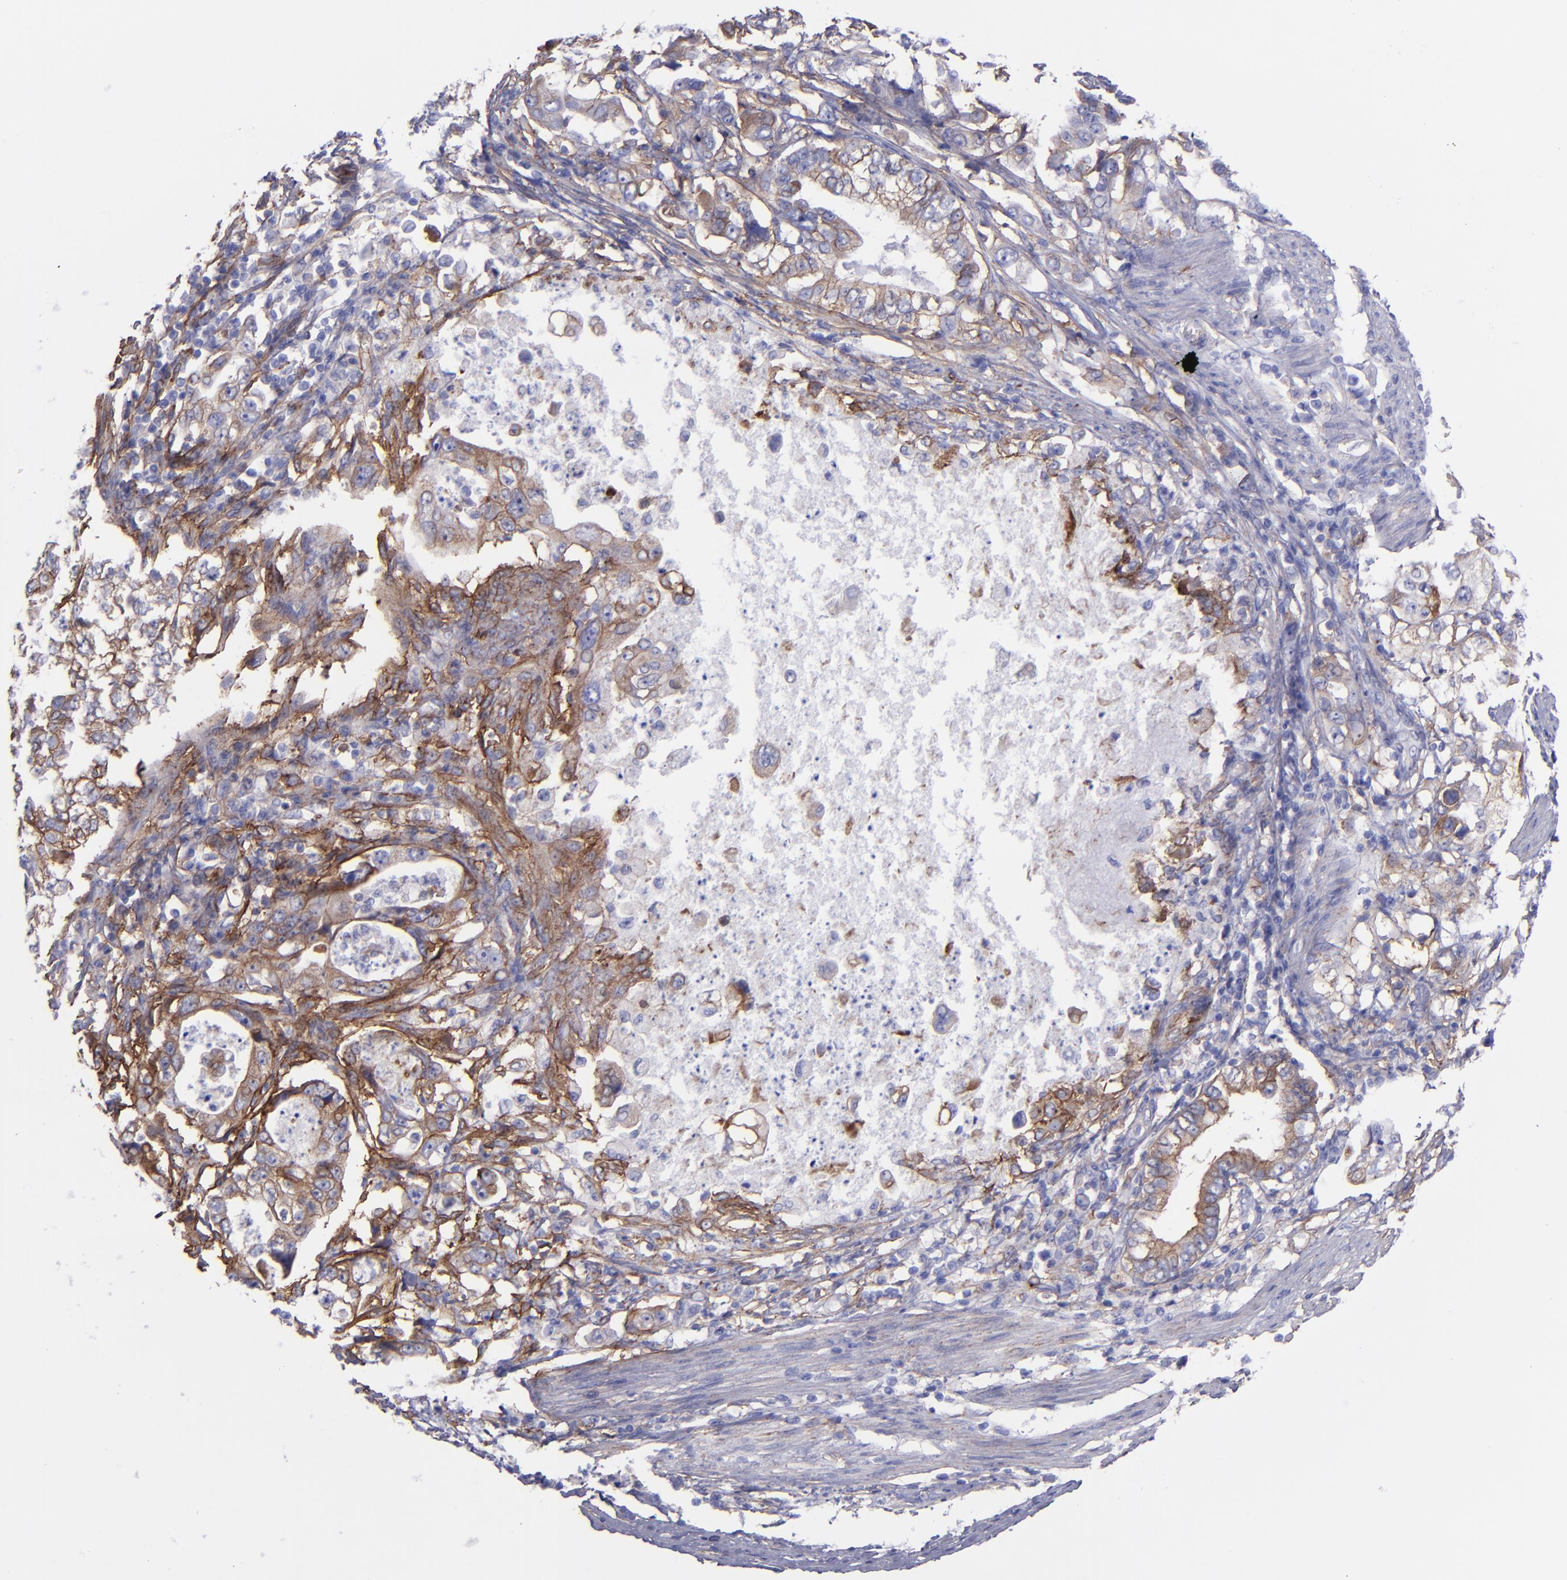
{"staining": {"intensity": "moderate", "quantity": "25%-75%", "location": "cytoplasmic/membranous"}, "tissue": "stomach cancer", "cell_type": "Tumor cells", "image_type": "cancer", "snomed": [{"axis": "morphology", "description": "Adenocarcinoma, NOS"}, {"axis": "topography", "description": "Pancreas"}, {"axis": "topography", "description": "Stomach, upper"}], "caption": "An IHC micrograph of tumor tissue is shown. Protein staining in brown highlights moderate cytoplasmic/membranous positivity in stomach cancer (adenocarcinoma) within tumor cells.", "gene": "ITGAV", "patient": {"sex": "male", "age": 77}}